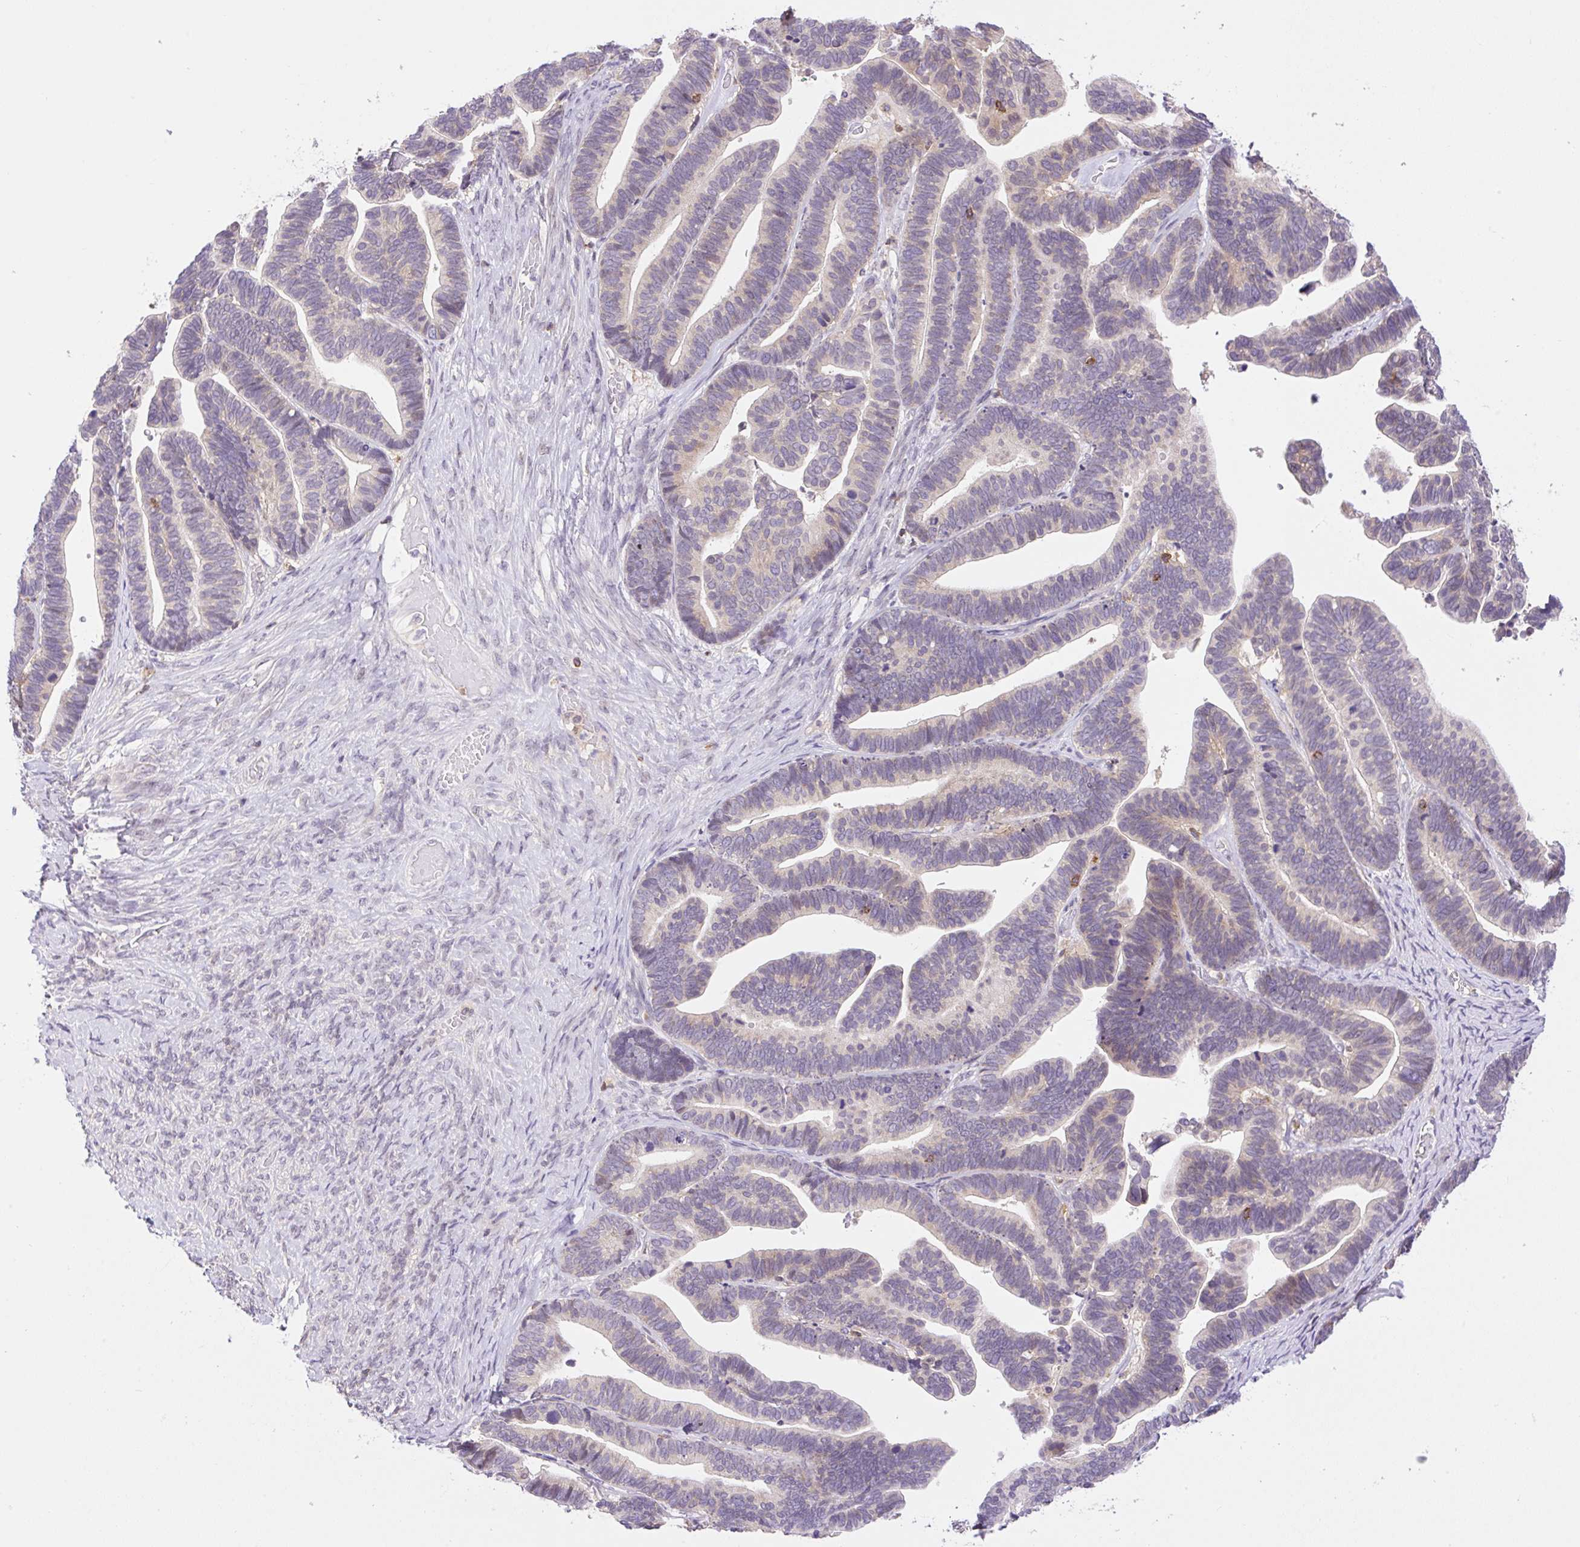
{"staining": {"intensity": "weak", "quantity": "<25%", "location": "cytoplasmic/membranous"}, "tissue": "ovarian cancer", "cell_type": "Tumor cells", "image_type": "cancer", "snomed": [{"axis": "morphology", "description": "Cystadenocarcinoma, serous, NOS"}, {"axis": "topography", "description": "Ovary"}], "caption": "Tumor cells show no significant protein staining in ovarian cancer.", "gene": "CARD11", "patient": {"sex": "female", "age": 56}}